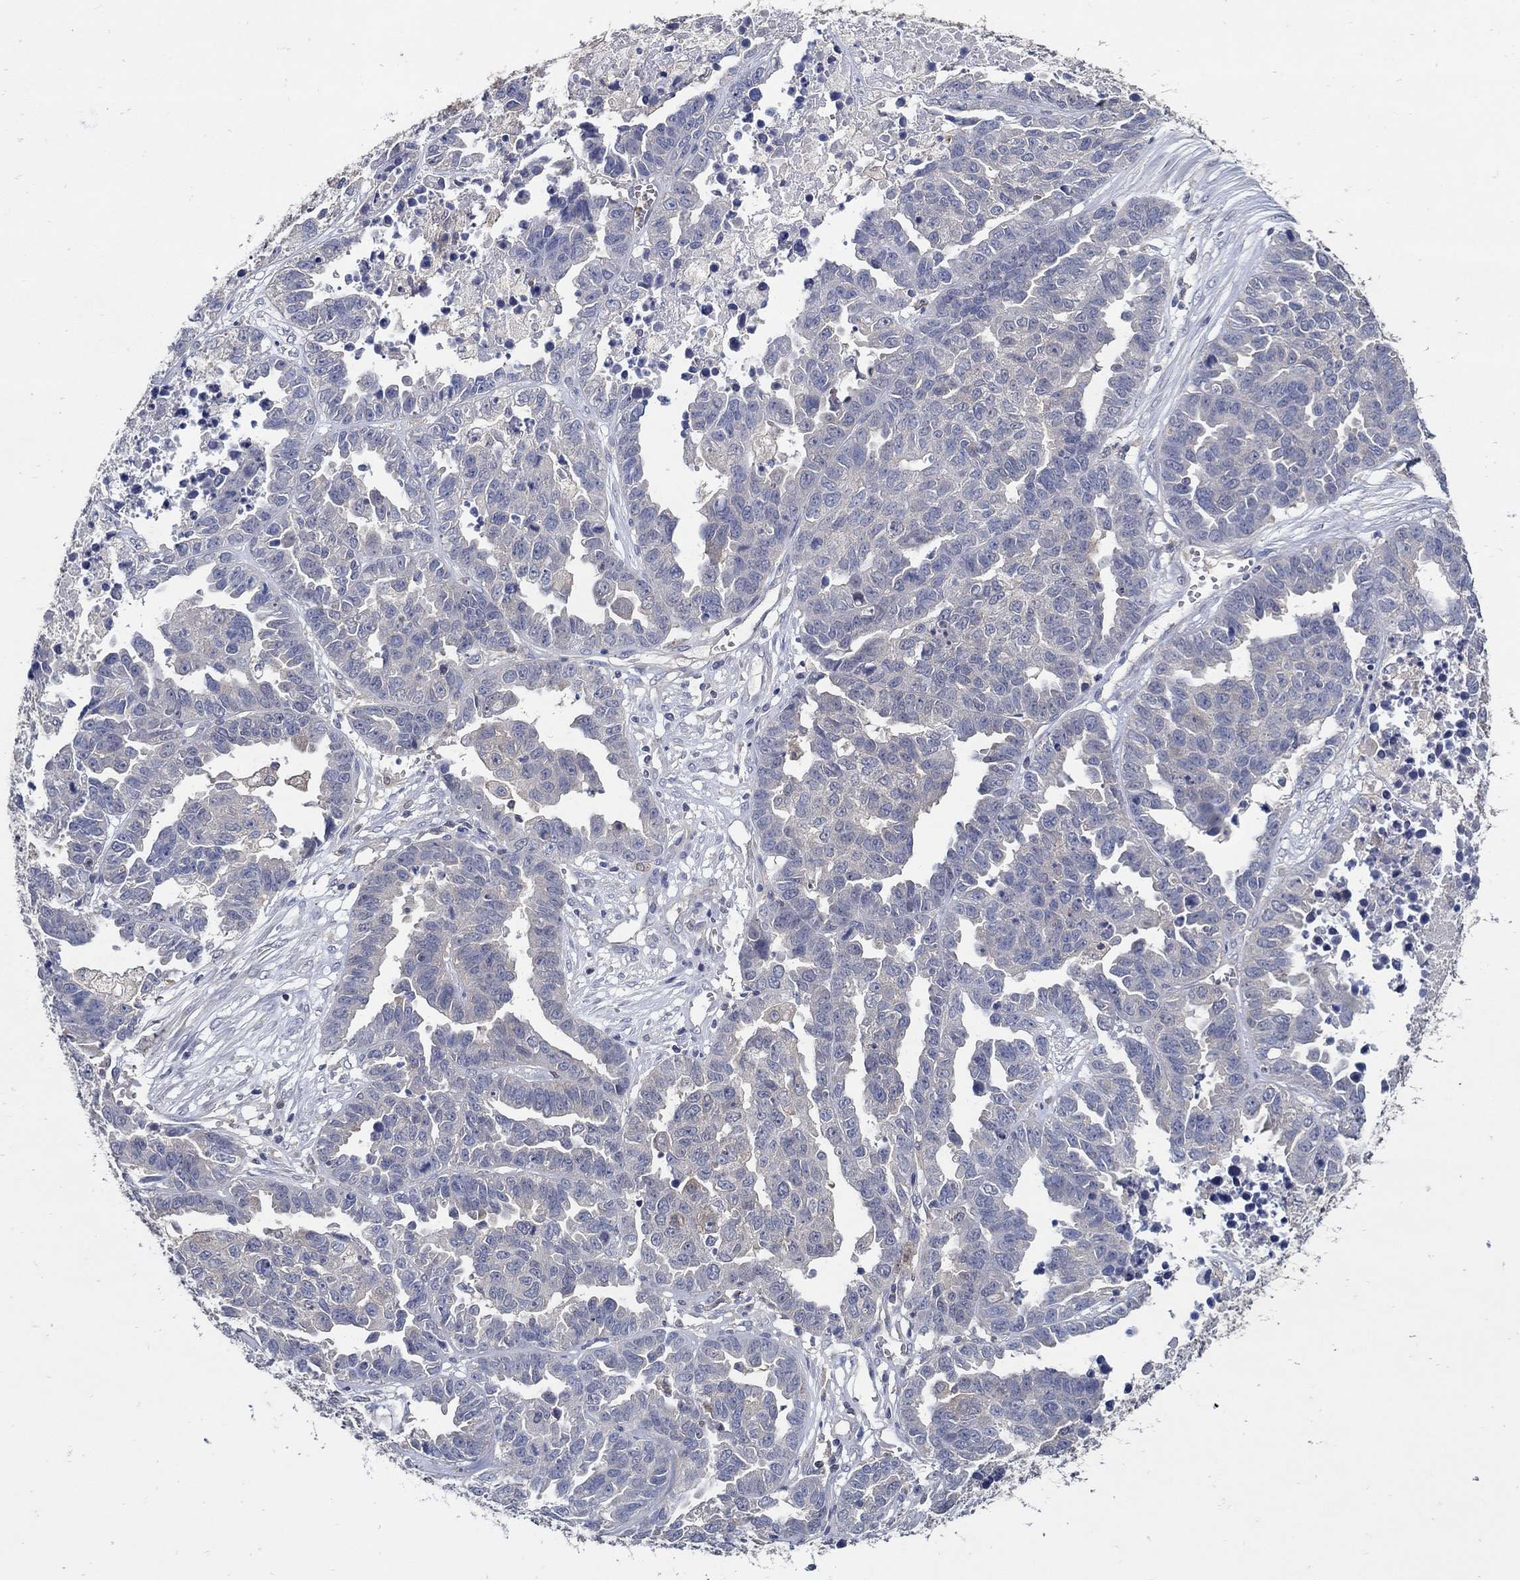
{"staining": {"intensity": "negative", "quantity": "none", "location": "none"}, "tissue": "ovarian cancer", "cell_type": "Tumor cells", "image_type": "cancer", "snomed": [{"axis": "morphology", "description": "Cystadenocarcinoma, serous, NOS"}, {"axis": "topography", "description": "Ovary"}], "caption": "Immunohistochemistry of serous cystadenocarcinoma (ovarian) demonstrates no positivity in tumor cells.", "gene": "MTHFR", "patient": {"sex": "female", "age": 87}}